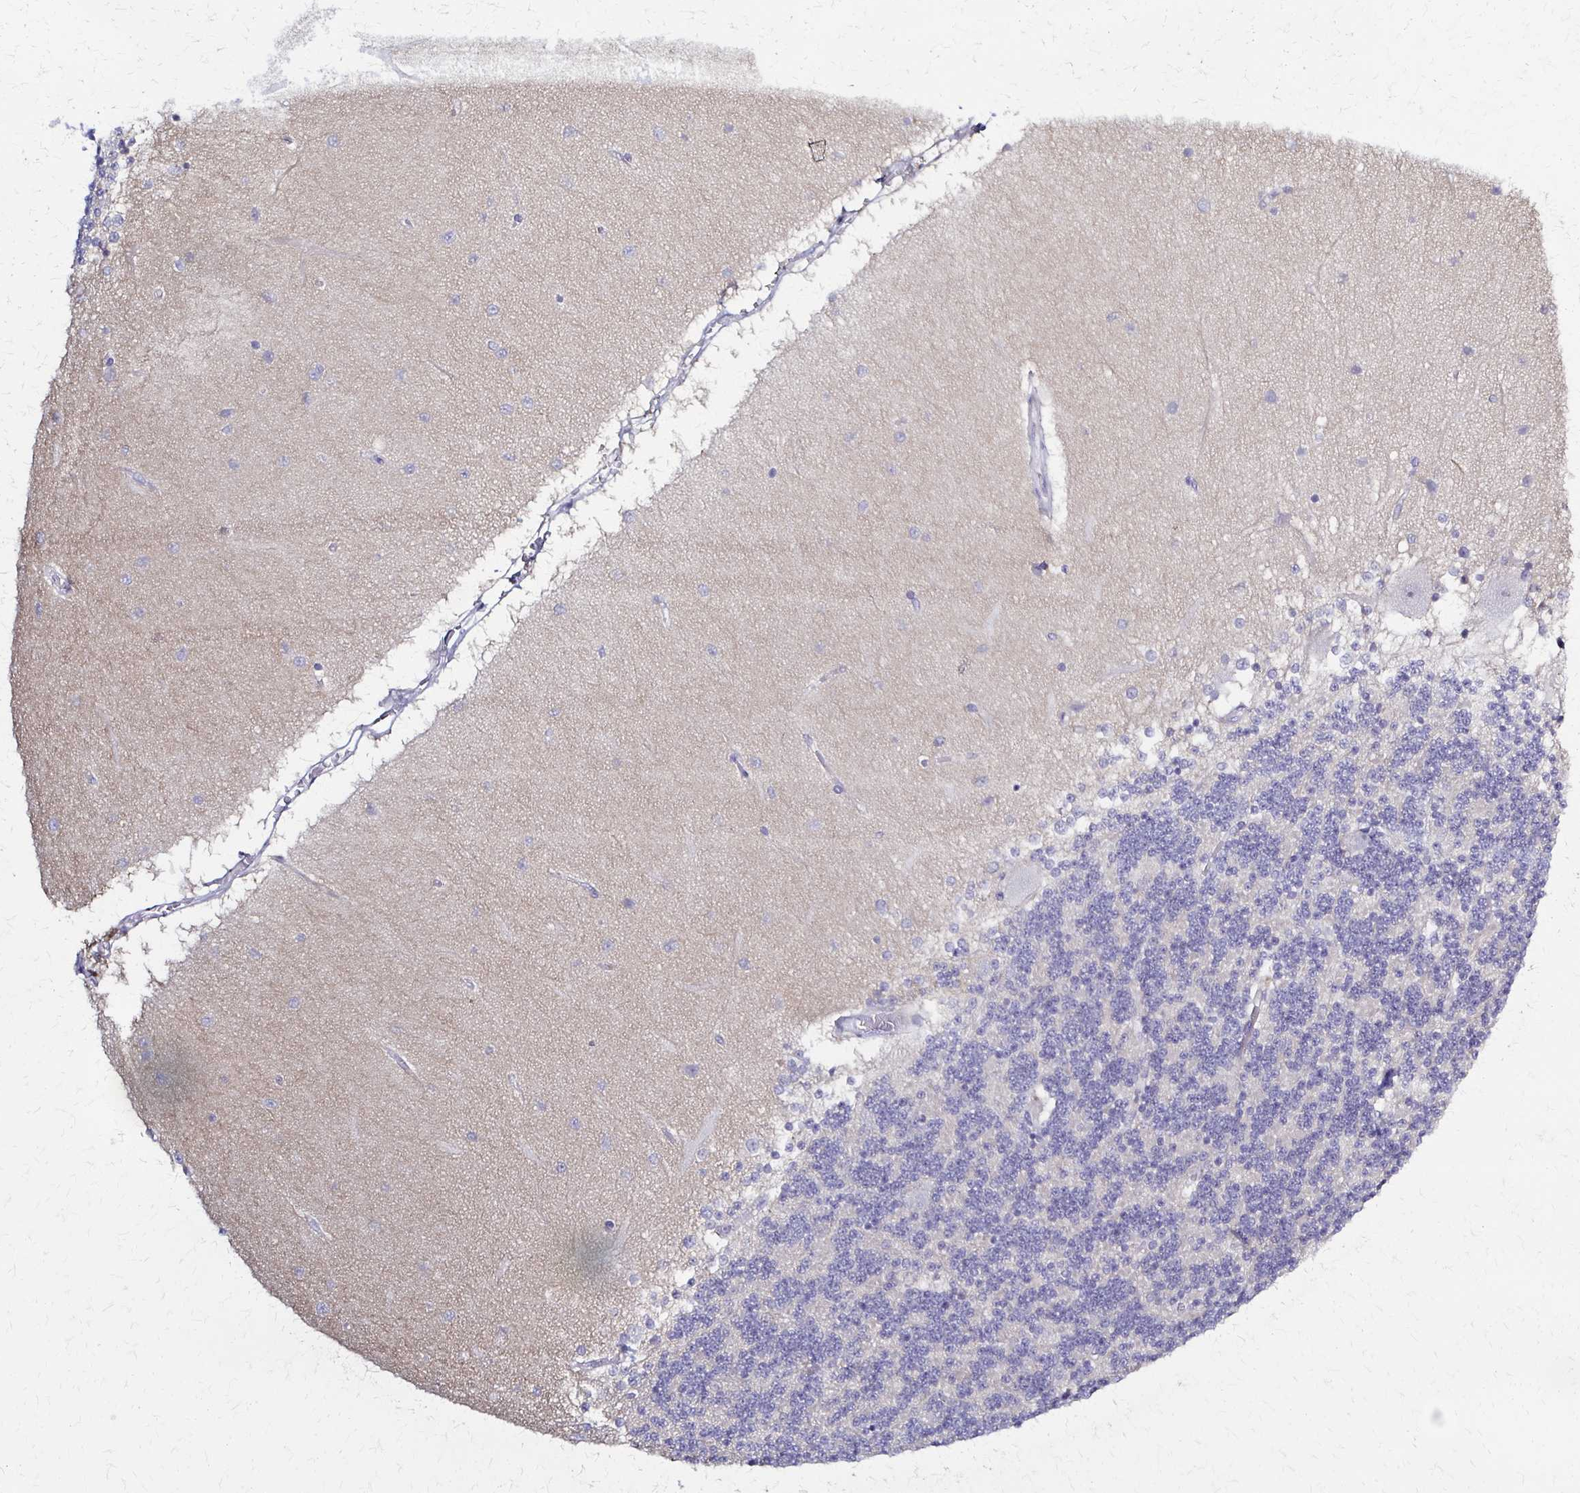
{"staining": {"intensity": "negative", "quantity": "none", "location": "none"}, "tissue": "cerebellum", "cell_type": "Cells in granular layer", "image_type": "normal", "snomed": [{"axis": "morphology", "description": "Normal tissue, NOS"}, {"axis": "topography", "description": "Cerebellum"}], "caption": "Immunohistochemistry (IHC) micrograph of unremarkable cerebellum: human cerebellum stained with DAB reveals no significant protein expression in cells in granular layer.", "gene": "RHOBTB2", "patient": {"sex": "female", "age": 54}}